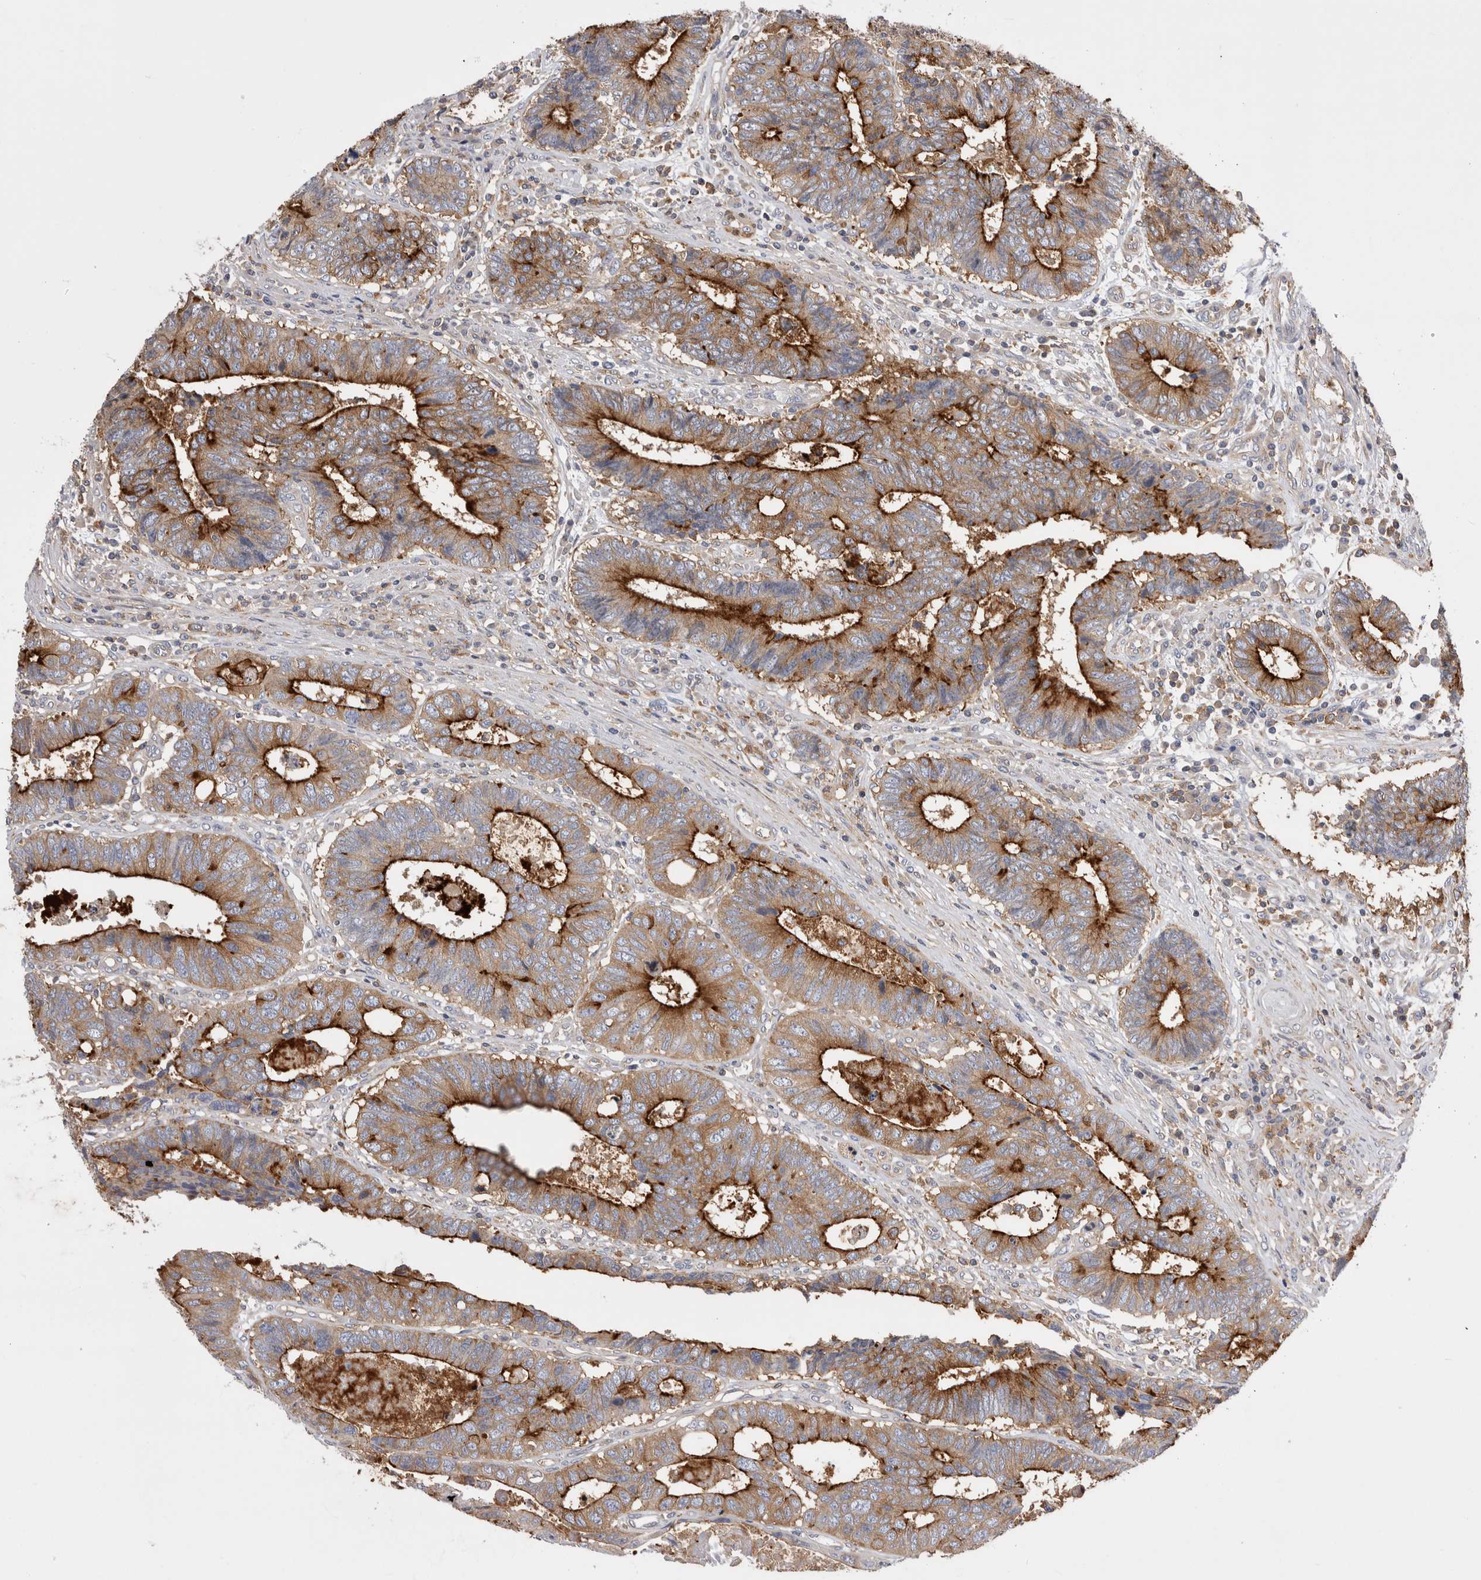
{"staining": {"intensity": "strong", "quantity": ">75%", "location": "cytoplasmic/membranous"}, "tissue": "colorectal cancer", "cell_type": "Tumor cells", "image_type": "cancer", "snomed": [{"axis": "morphology", "description": "Adenocarcinoma, NOS"}, {"axis": "topography", "description": "Rectum"}], "caption": "Immunohistochemical staining of colorectal cancer exhibits high levels of strong cytoplasmic/membranous protein expression in about >75% of tumor cells.", "gene": "RAB11FIP1", "patient": {"sex": "male", "age": 84}}